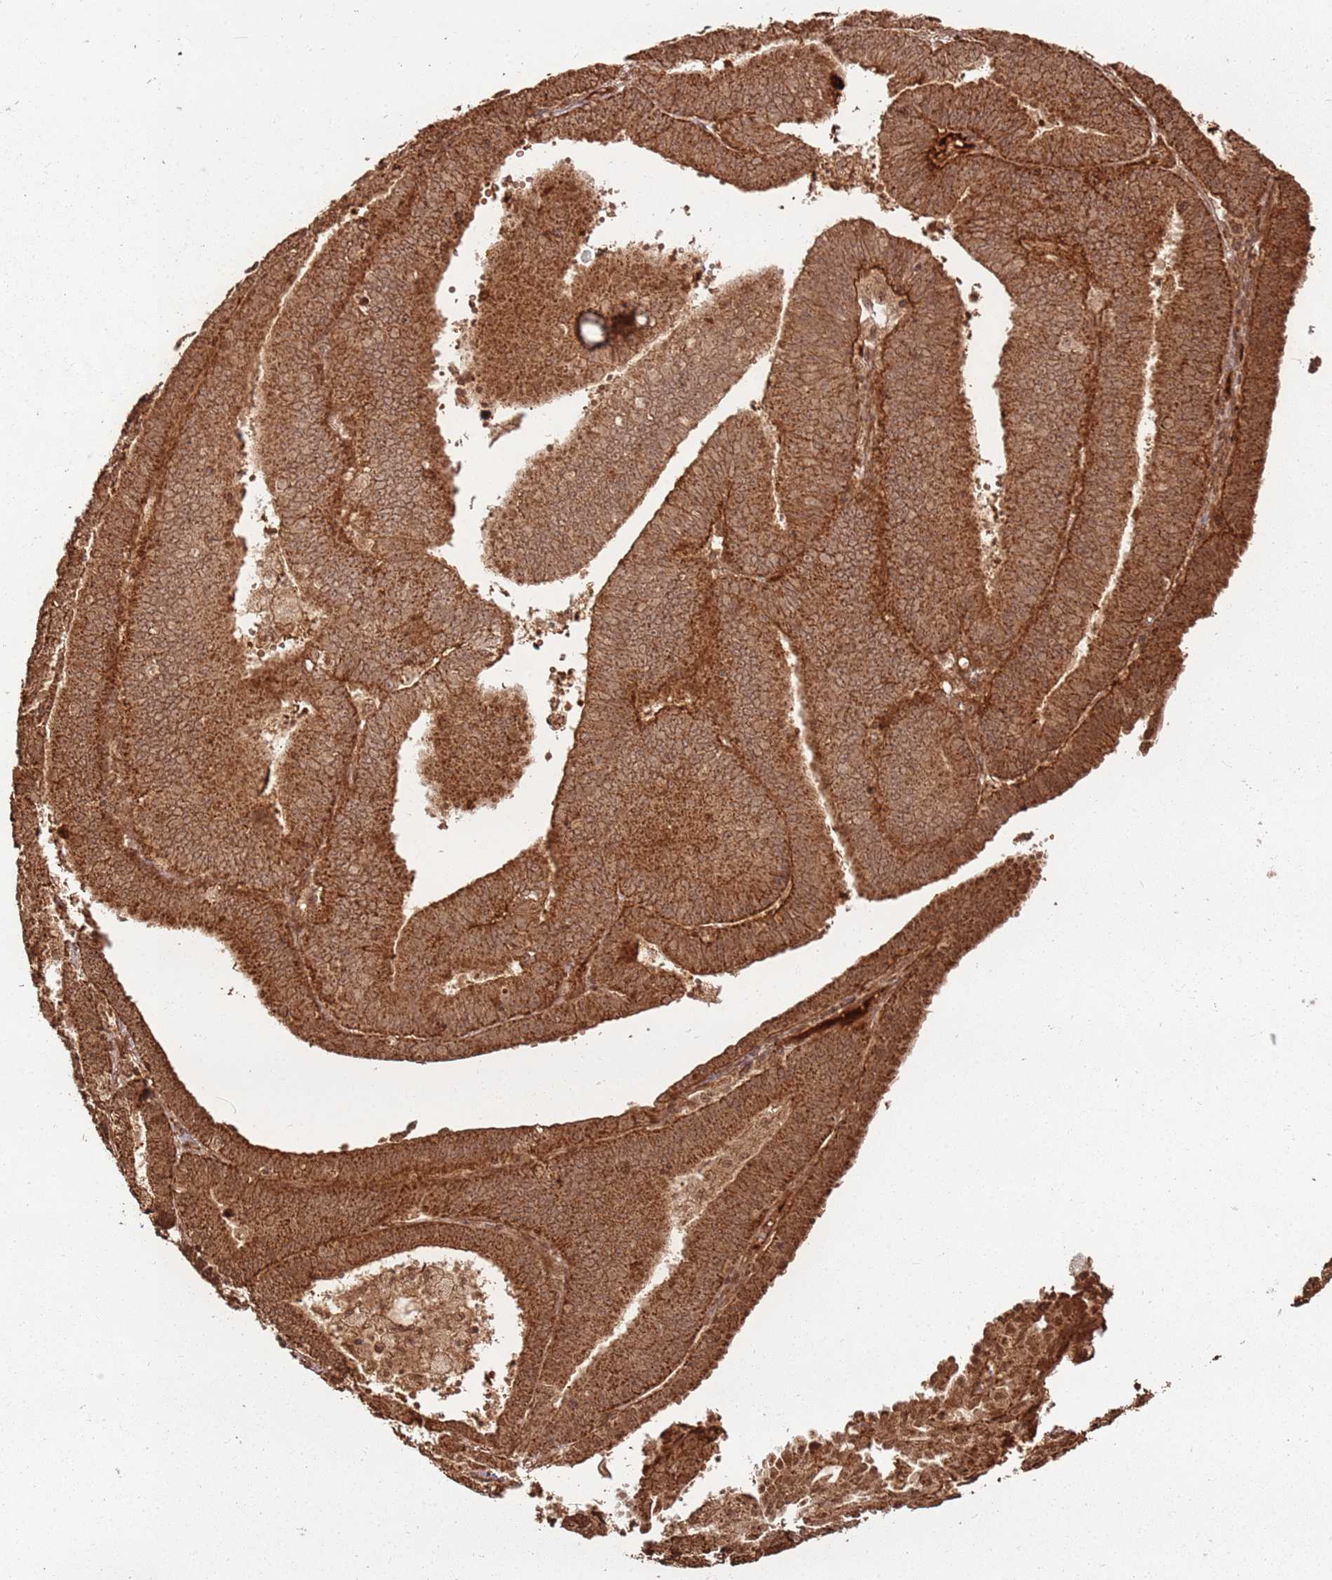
{"staining": {"intensity": "strong", "quantity": ">75%", "location": "cytoplasmic/membranous"}, "tissue": "endometrial cancer", "cell_type": "Tumor cells", "image_type": "cancer", "snomed": [{"axis": "morphology", "description": "Adenocarcinoma, NOS"}, {"axis": "topography", "description": "Endometrium"}], "caption": "This is an image of immunohistochemistry staining of adenocarcinoma (endometrial), which shows strong expression in the cytoplasmic/membranous of tumor cells.", "gene": "MRPS6", "patient": {"sex": "female", "age": 73}}